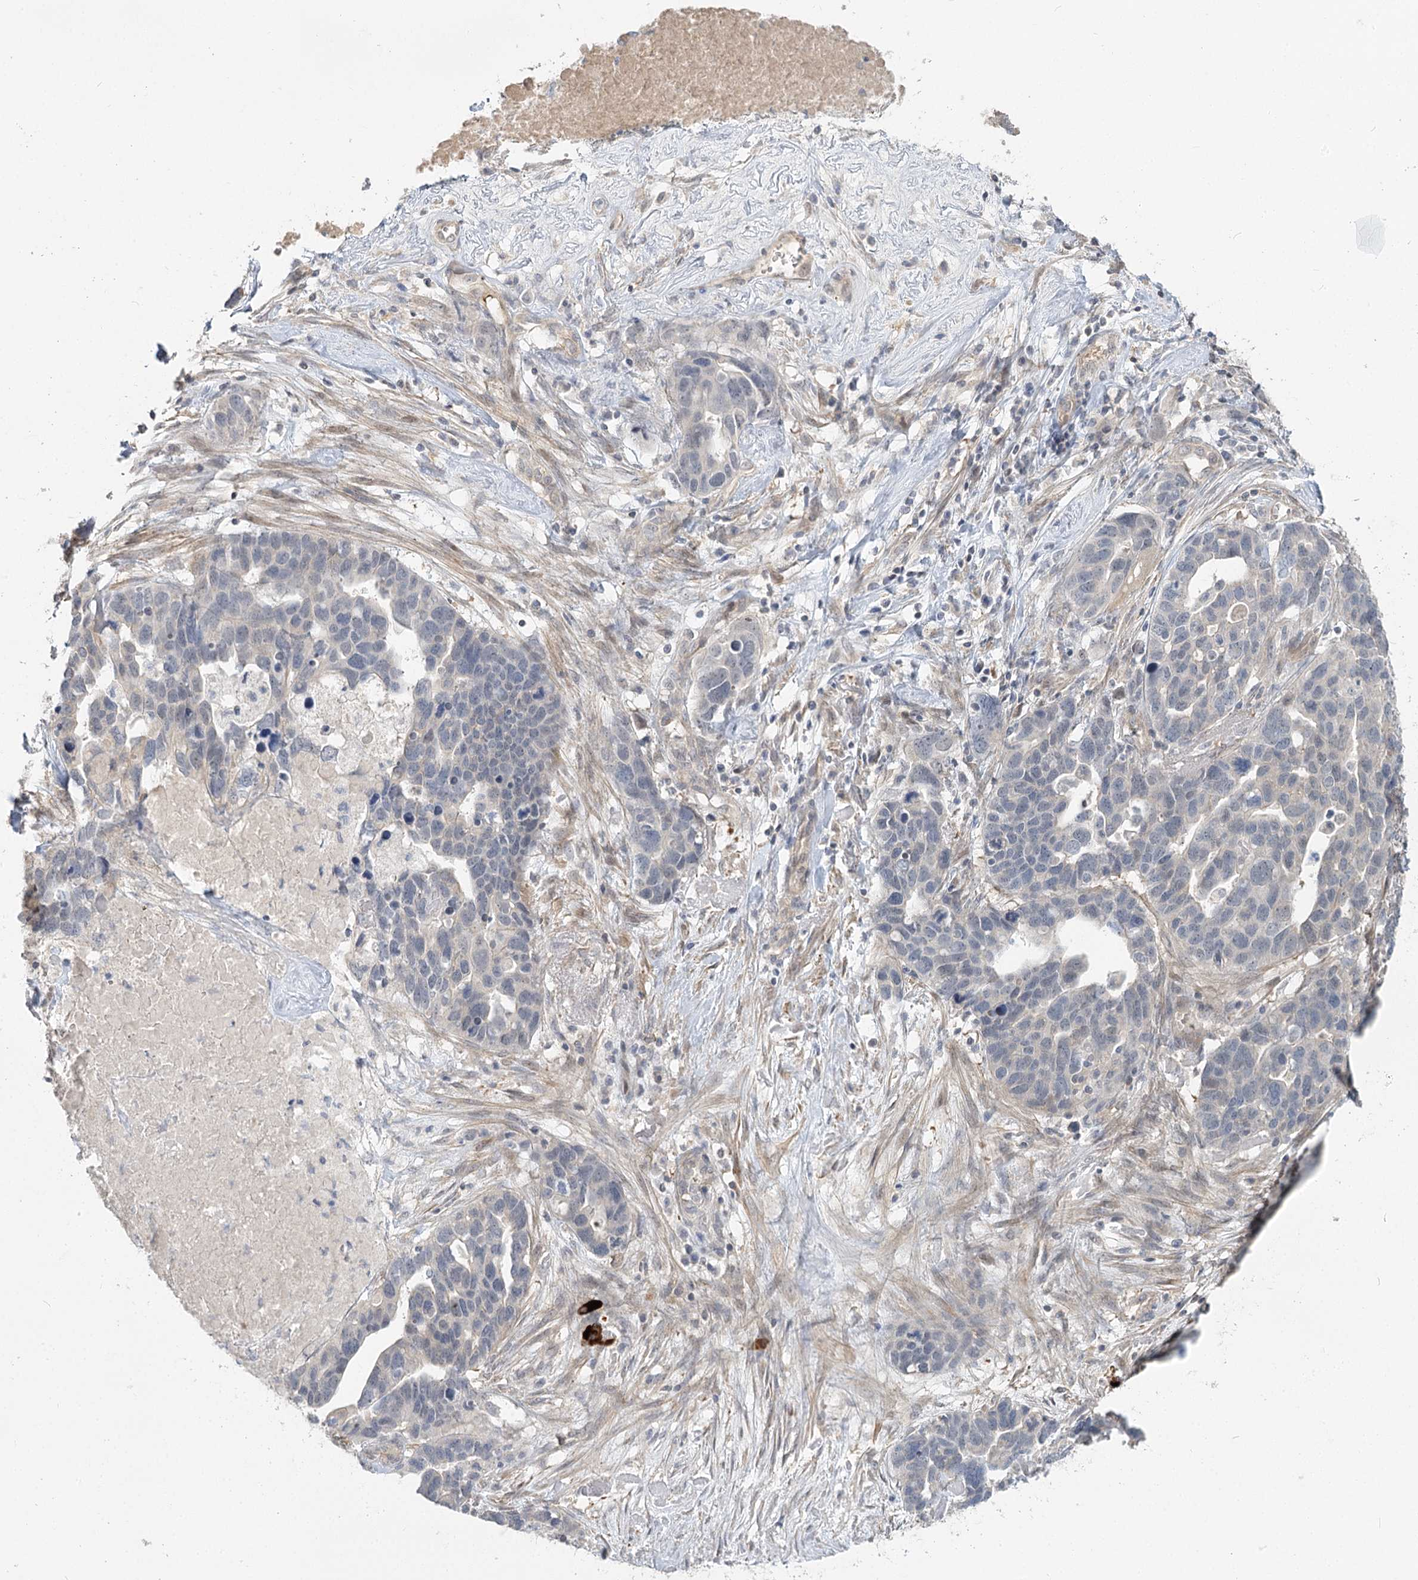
{"staining": {"intensity": "negative", "quantity": "none", "location": "none"}, "tissue": "ovarian cancer", "cell_type": "Tumor cells", "image_type": "cancer", "snomed": [{"axis": "morphology", "description": "Cystadenocarcinoma, serous, NOS"}, {"axis": "topography", "description": "Ovary"}], "caption": "Immunohistochemistry (IHC) image of human ovarian serous cystadenocarcinoma stained for a protein (brown), which exhibits no staining in tumor cells. (DAB (3,3'-diaminobenzidine) immunohistochemistry with hematoxylin counter stain).", "gene": "GUCY2C", "patient": {"sex": "female", "age": 54}}